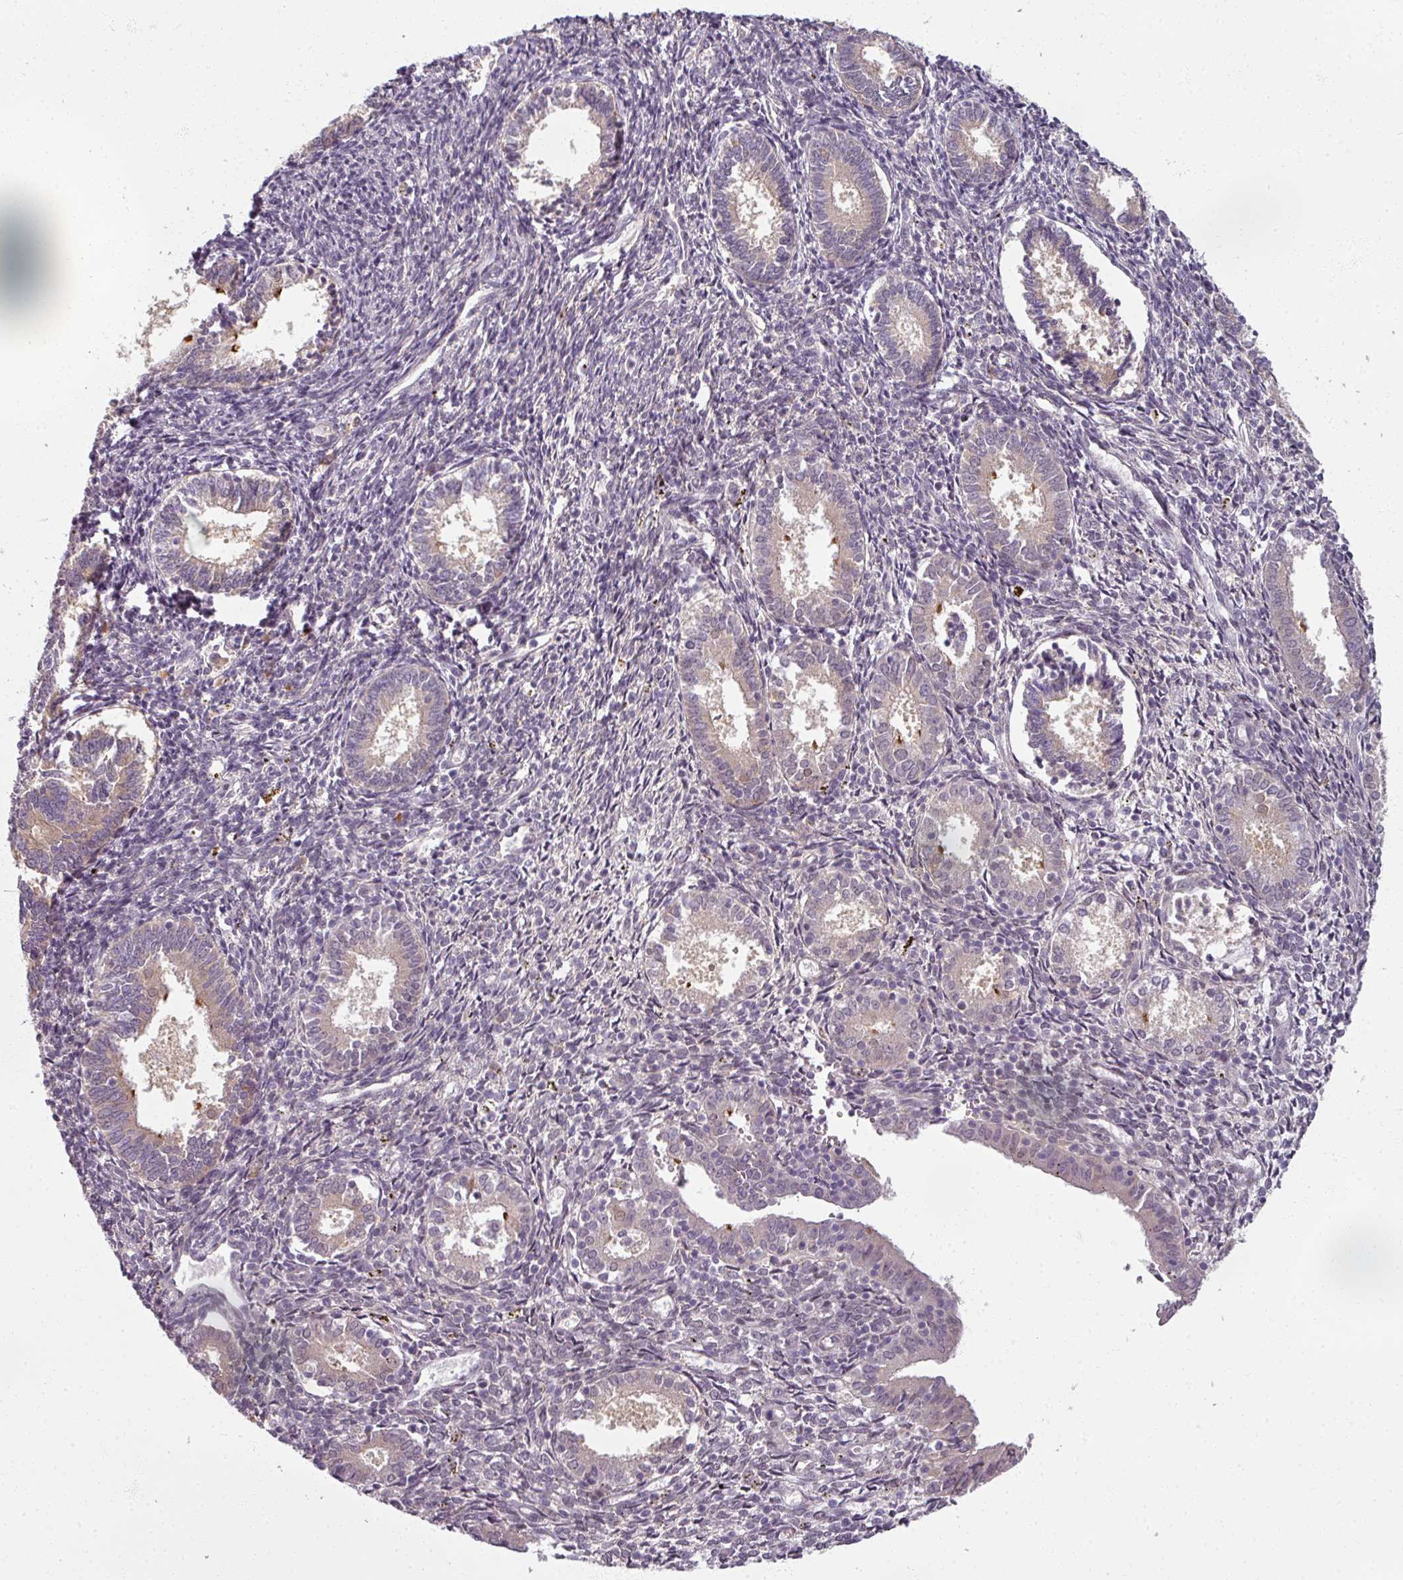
{"staining": {"intensity": "weak", "quantity": "<25%", "location": "cytoplasmic/membranous"}, "tissue": "endometrium", "cell_type": "Cells in endometrial stroma", "image_type": "normal", "snomed": [{"axis": "morphology", "description": "Normal tissue, NOS"}, {"axis": "topography", "description": "Endometrium"}], "caption": "Micrograph shows no significant protein staining in cells in endometrial stroma of benign endometrium.", "gene": "MYMK", "patient": {"sex": "female", "age": 41}}